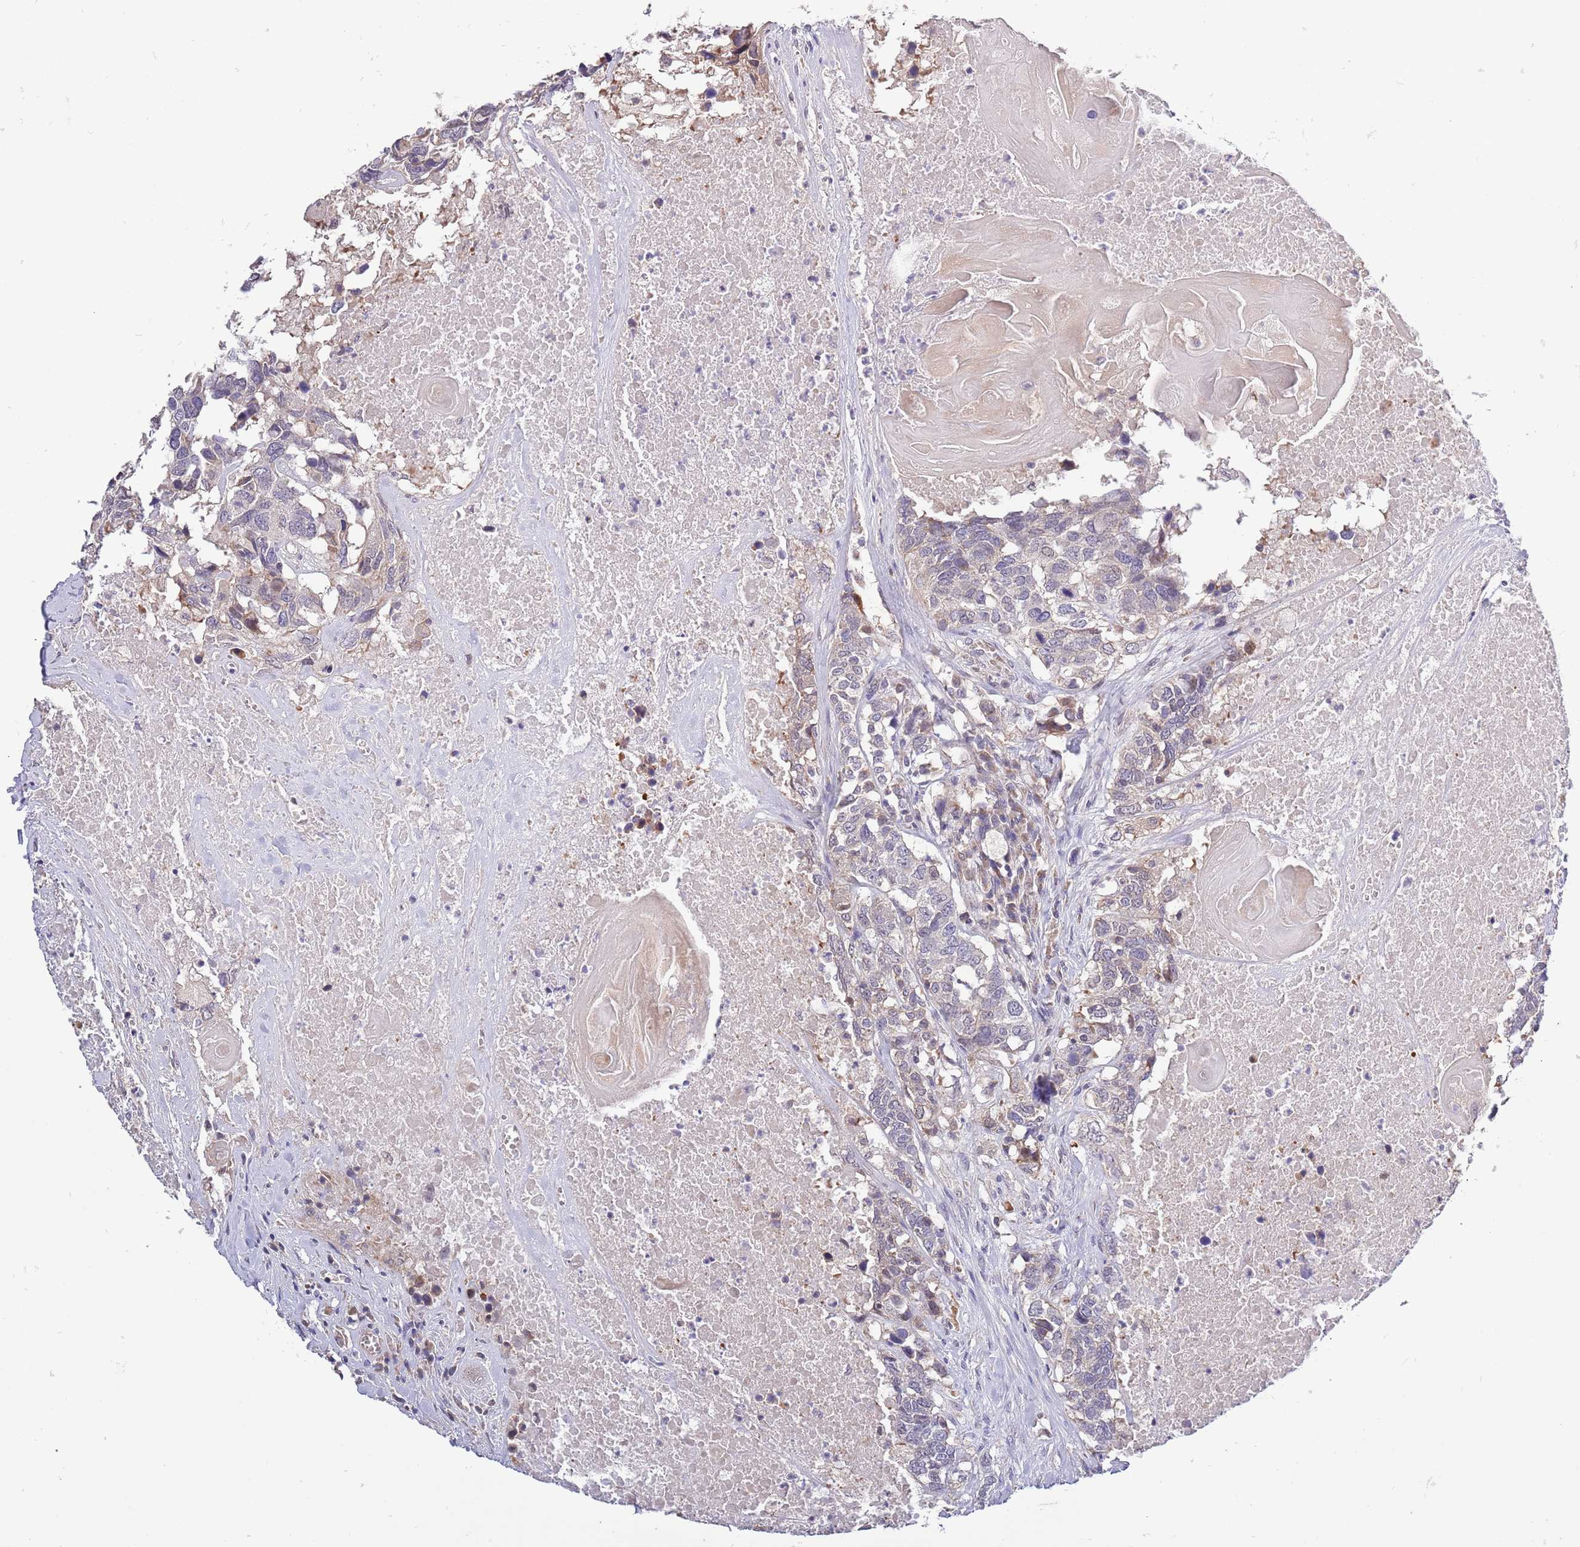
{"staining": {"intensity": "negative", "quantity": "none", "location": "none"}, "tissue": "head and neck cancer", "cell_type": "Tumor cells", "image_type": "cancer", "snomed": [{"axis": "morphology", "description": "Squamous cell carcinoma, NOS"}, {"axis": "topography", "description": "Head-Neck"}], "caption": "Micrograph shows no significant protein positivity in tumor cells of head and neck cancer (squamous cell carcinoma). (Brightfield microscopy of DAB (3,3'-diaminobenzidine) immunohistochemistry at high magnification).", "gene": "LIPJ", "patient": {"sex": "male", "age": 66}}